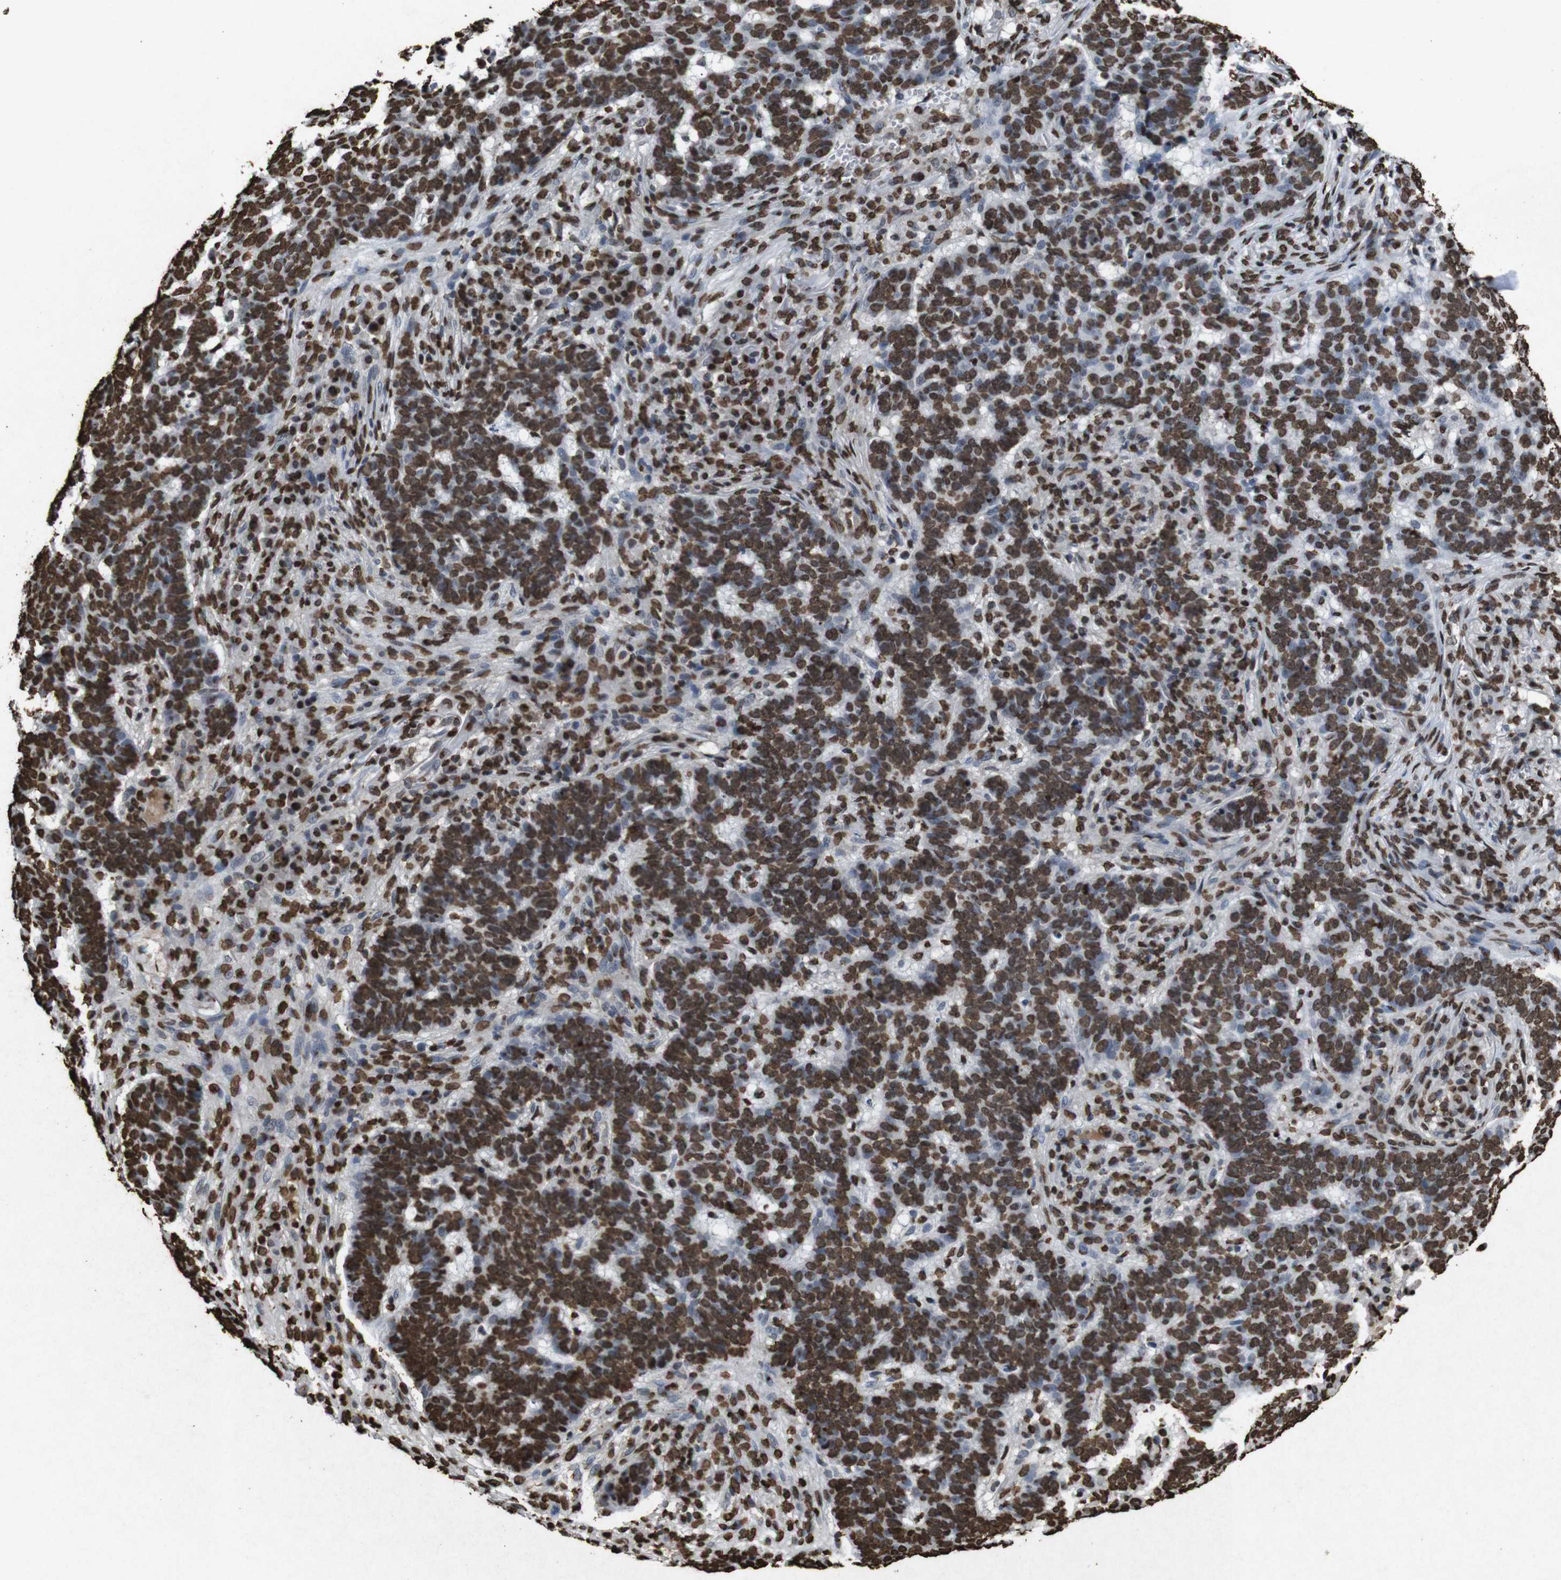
{"staining": {"intensity": "strong", "quantity": ">75%", "location": "nuclear"}, "tissue": "skin cancer", "cell_type": "Tumor cells", "image_type": "cancer", "snomed": [{"axis": "morphology", "description": "Basal cell carcinoma"}, {"axis": "topography", "description": "Skin"}], "caption": "IHC photomicrograph of human skin cancer stained for a protein (brown), which exhibits high levels of strong nuclear staining in about >75% of tumor cells.", "gene": "MDM2", "patient": {"sex": "male", "age": 85}}